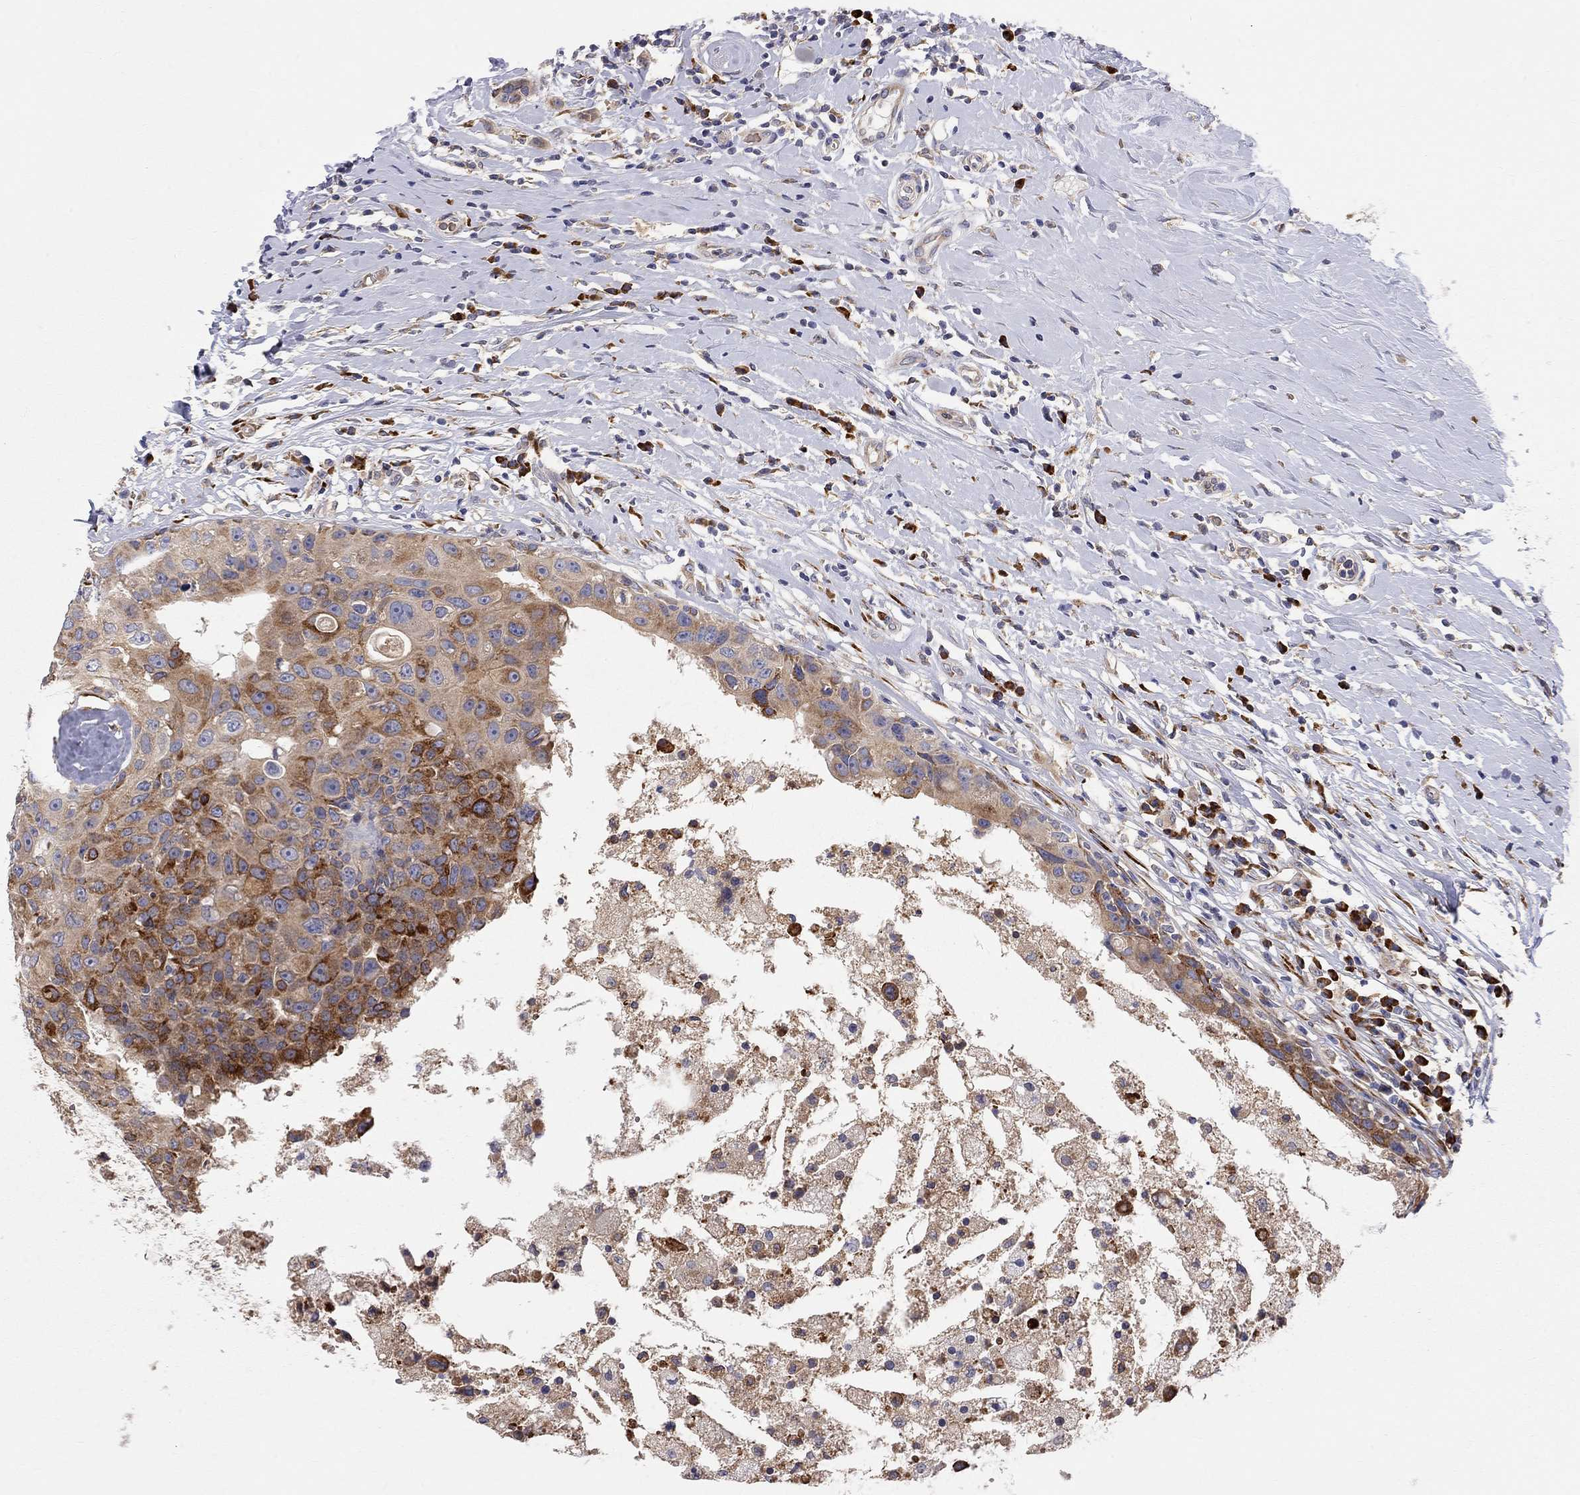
{"staining": {"intensity": "strong", "quantity": "<25%", "location": "cytoplasmic/membranous"}, "tissue": "breast cancer", "cell_type": "Tumor cells", "image_type": "cancer", "snomed": [{"axis": "morphology", "description": "Duct carcinoma"}, {"axis": "topography", "description": "Breast"}], "caption": "The image reveals immunohistochemical staining of breast cancer. There is strong cytoplasmic/membranous positivity is seen in about <25% of tumor cells. Nuclei are stained in blue.", "gene": "CASTOR1", "patient": {"sex": "female", "age": 27}}